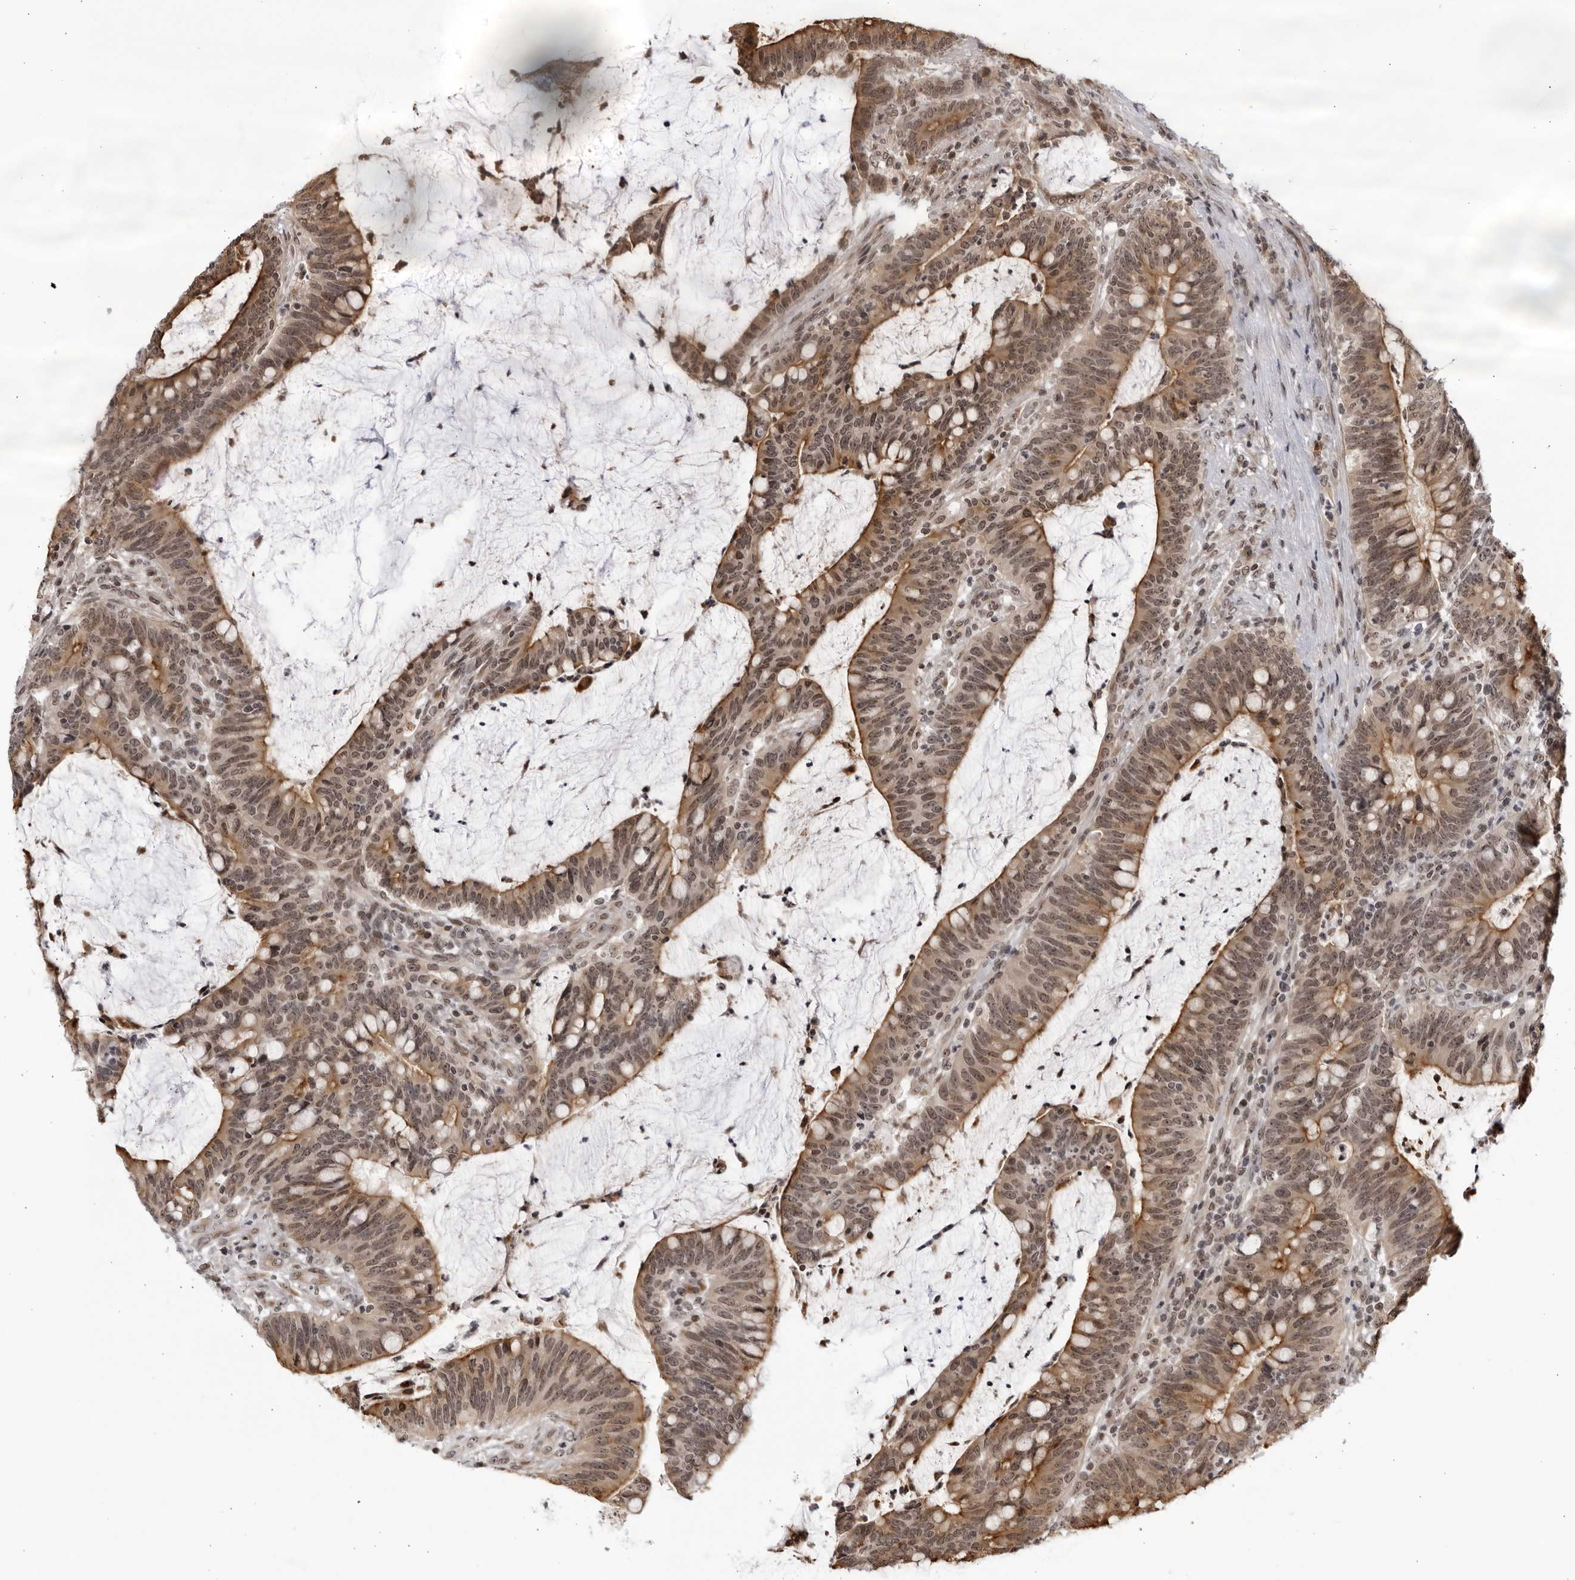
{"staining": {"intensity": "moderate", "quantity": ">75%", "location": "cytoplasmic/membranous,nuclear"}, "tissue": "colorectal cancer", "cell_type": "Tumor cells", "image_type": "cancer", "snomed": [{"axis": "morphology", "description": "Adenocarcinoma, NOS"}, {"axis": "topography", "description": "Colon"}], "caption": "Immunohistochemistry (IHC) of colorectal adenocarcinoma exhibits medium levels of moderate cytoplasmic/membranous and nuclear expression in about >75% of tumor cells.", "gene": "RASGEF1C", "patient": {"sex": "female", "age": 66}}